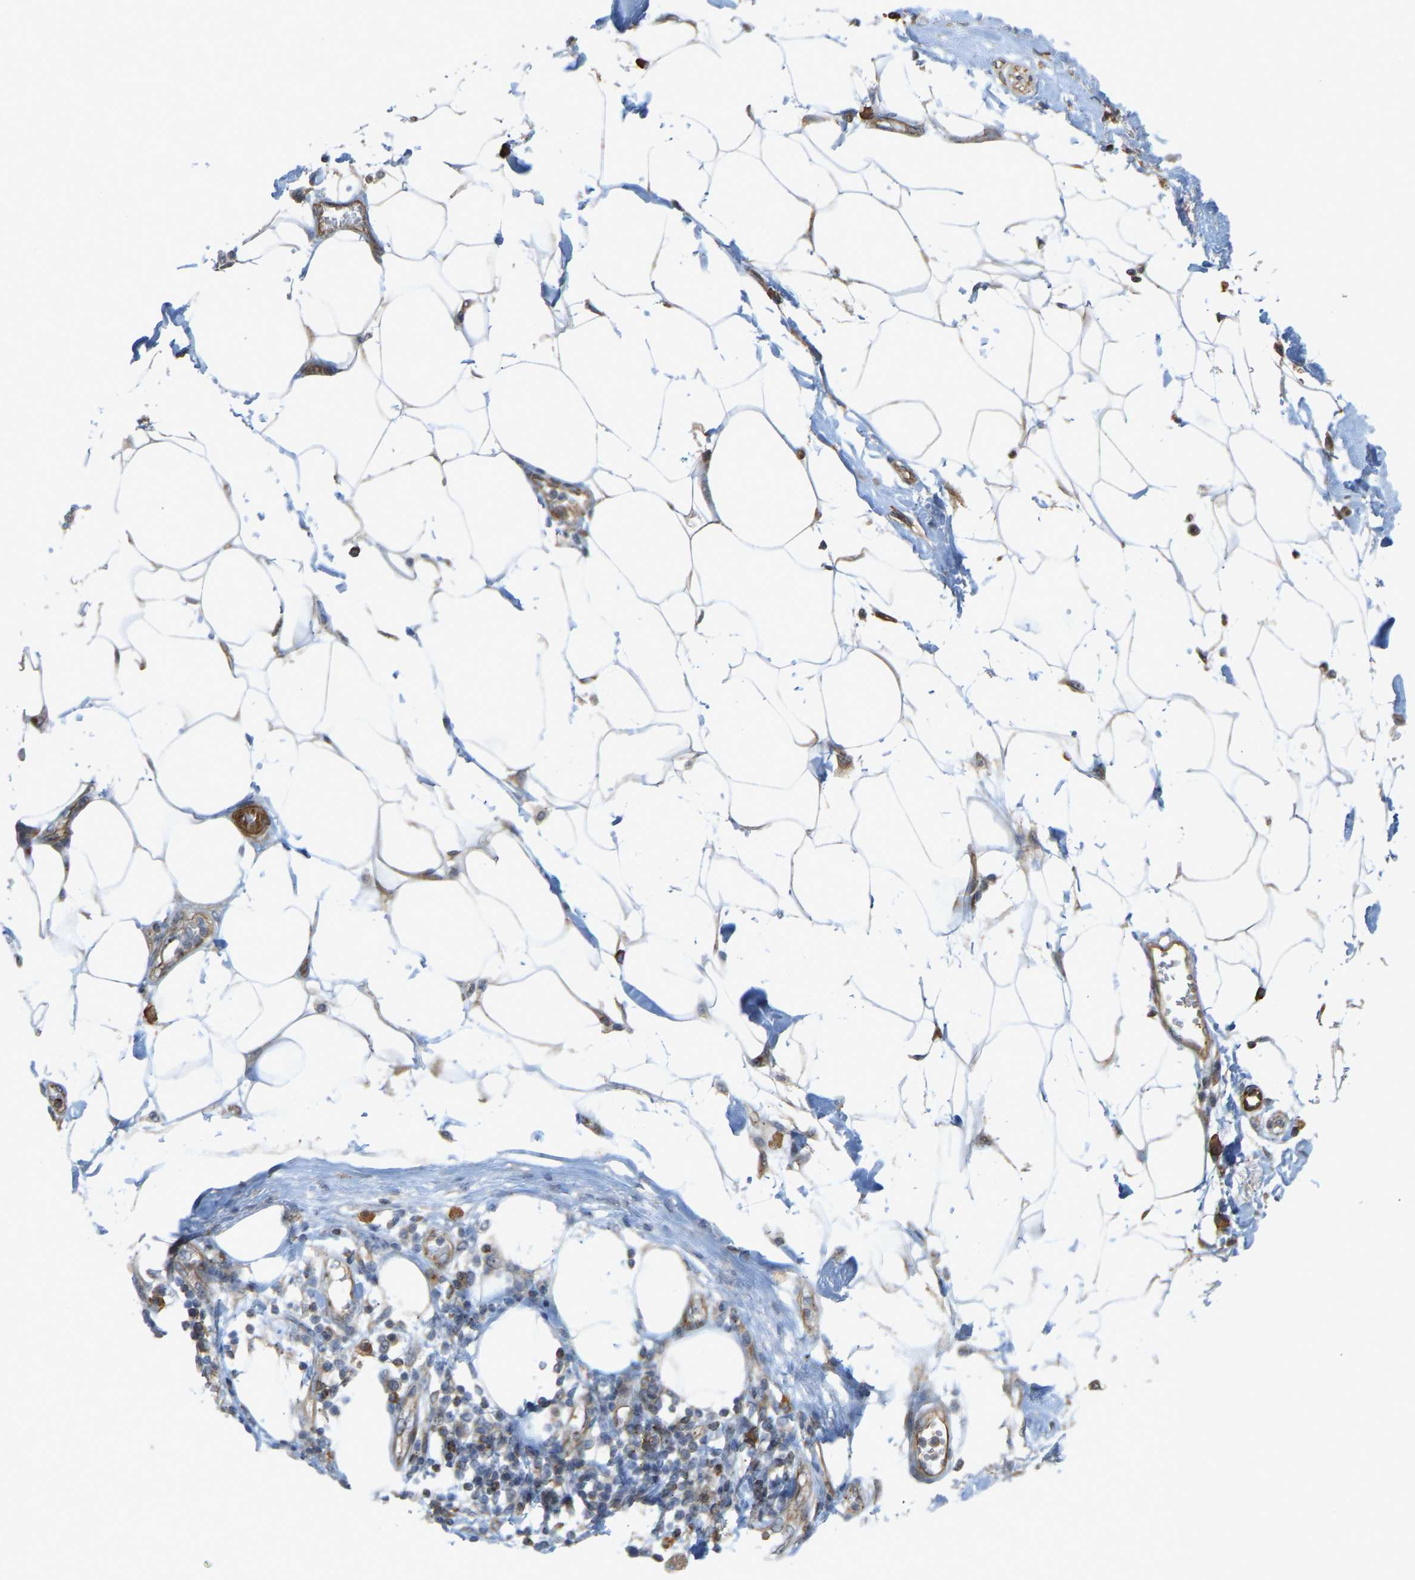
{"staining": {"intensity": "weak", "quantity": ">75%", "location": "cytoplasmic/membranous"}, "tissue": "adipose tissue", "cell_type": "Adipocytes", "image_type": "normal", "snomed": [{"axis": "morphology", "description": "Normal tissue, NOS"}, {"axis": "morphology", "description": "Adenocarcinoma, NOS"}, {"axis": "topography", "description": "Duodenum"}, {"axis": "topography", "description": "Peripheral nerve tissue"}], "caption": "The immunohistochemical stain labels weak cytoplasmic/membranous staining in adipocytes of benign adipose tissue. (IHC, brightfield microscopy, high magnification).", "gene": "KIAA1671", "patient": {"sex": "female", "age": 60}}